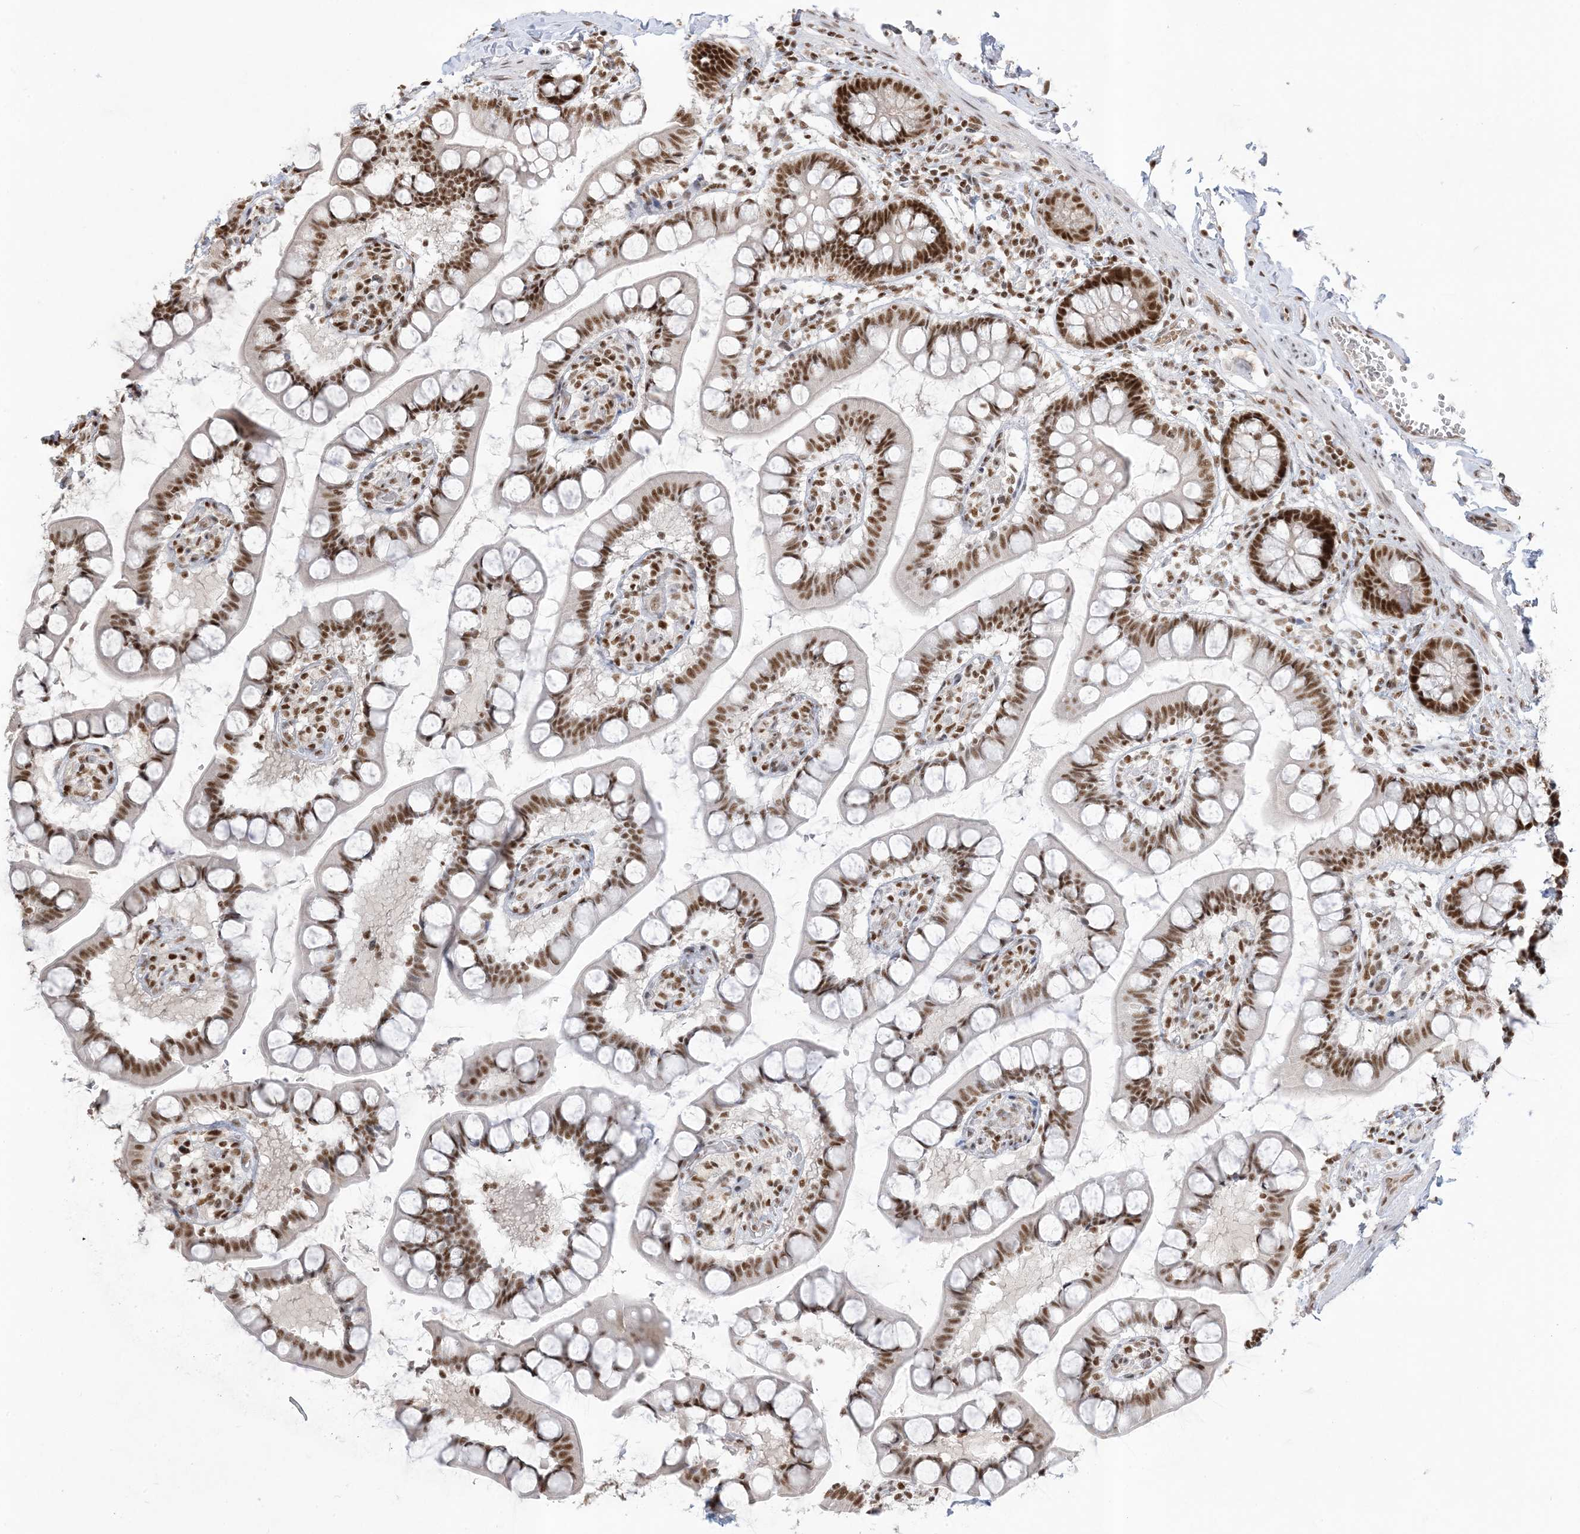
{"staining": {"intensity": "strong", "quantity": "25%-75%", "location": "nuclear"}, "tissue": "small intestine", "cell_type": "Glandular cells", "image_type": "normal", "snomed": [{"axis": "morphology", "description": "Normal tissue, NOS"}, {"axis": "topography", "description": "Small intestine"}], "caption": "DAB immunohistochemical staining of normal human small intestine displays strong nuclear protein positivity in about 25%-75% of glandular cells. (DAB IHC with brightfield microscopy, high magnification).", "gene": "PPIL2", "patient": {"sex": "male", "age": 52}}